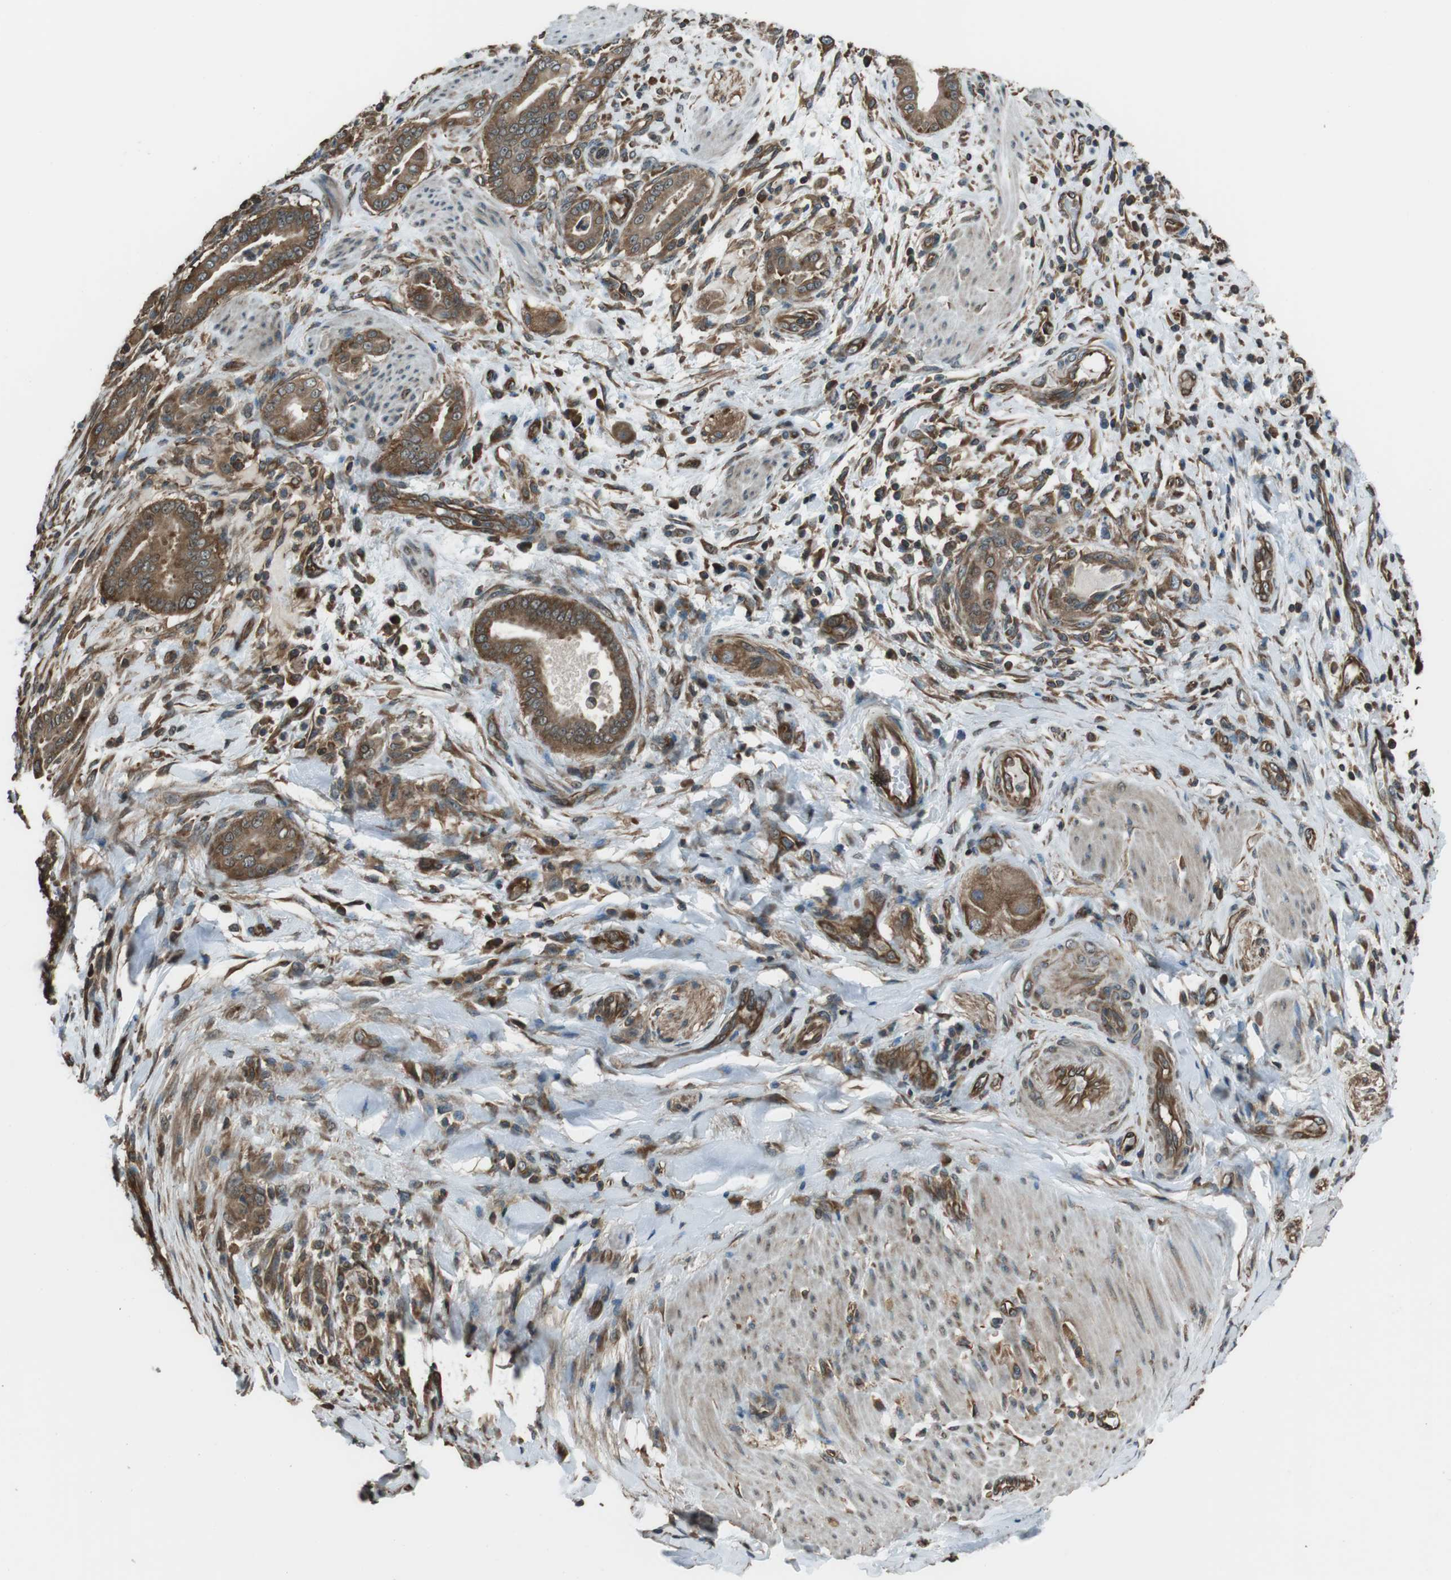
{"staining": {"intensity": "moderate", "quantity": ">75%", "location": "cytoplasmic/membranous"}, "tissue": "pancreatic cancer", "cell_type": "Tumor cells", "image_type": "cancer", "snomed": [{"axis": "morphology", "description": "Normal tissue, NOS"}, {"axis": "morphology", "description": "Adenocarcinoma, NOS"}, {"axis": "topography", "description": "Pancreas"}], "caption": "The immunohistochemical stain labels moderate cytoplasmic/membranous positivity in tumor cells of pancreatic cancer (adenocarcinoma) tissue.", "gene": "PA2G4", "patient": {"sex": "male", "age": 63}}